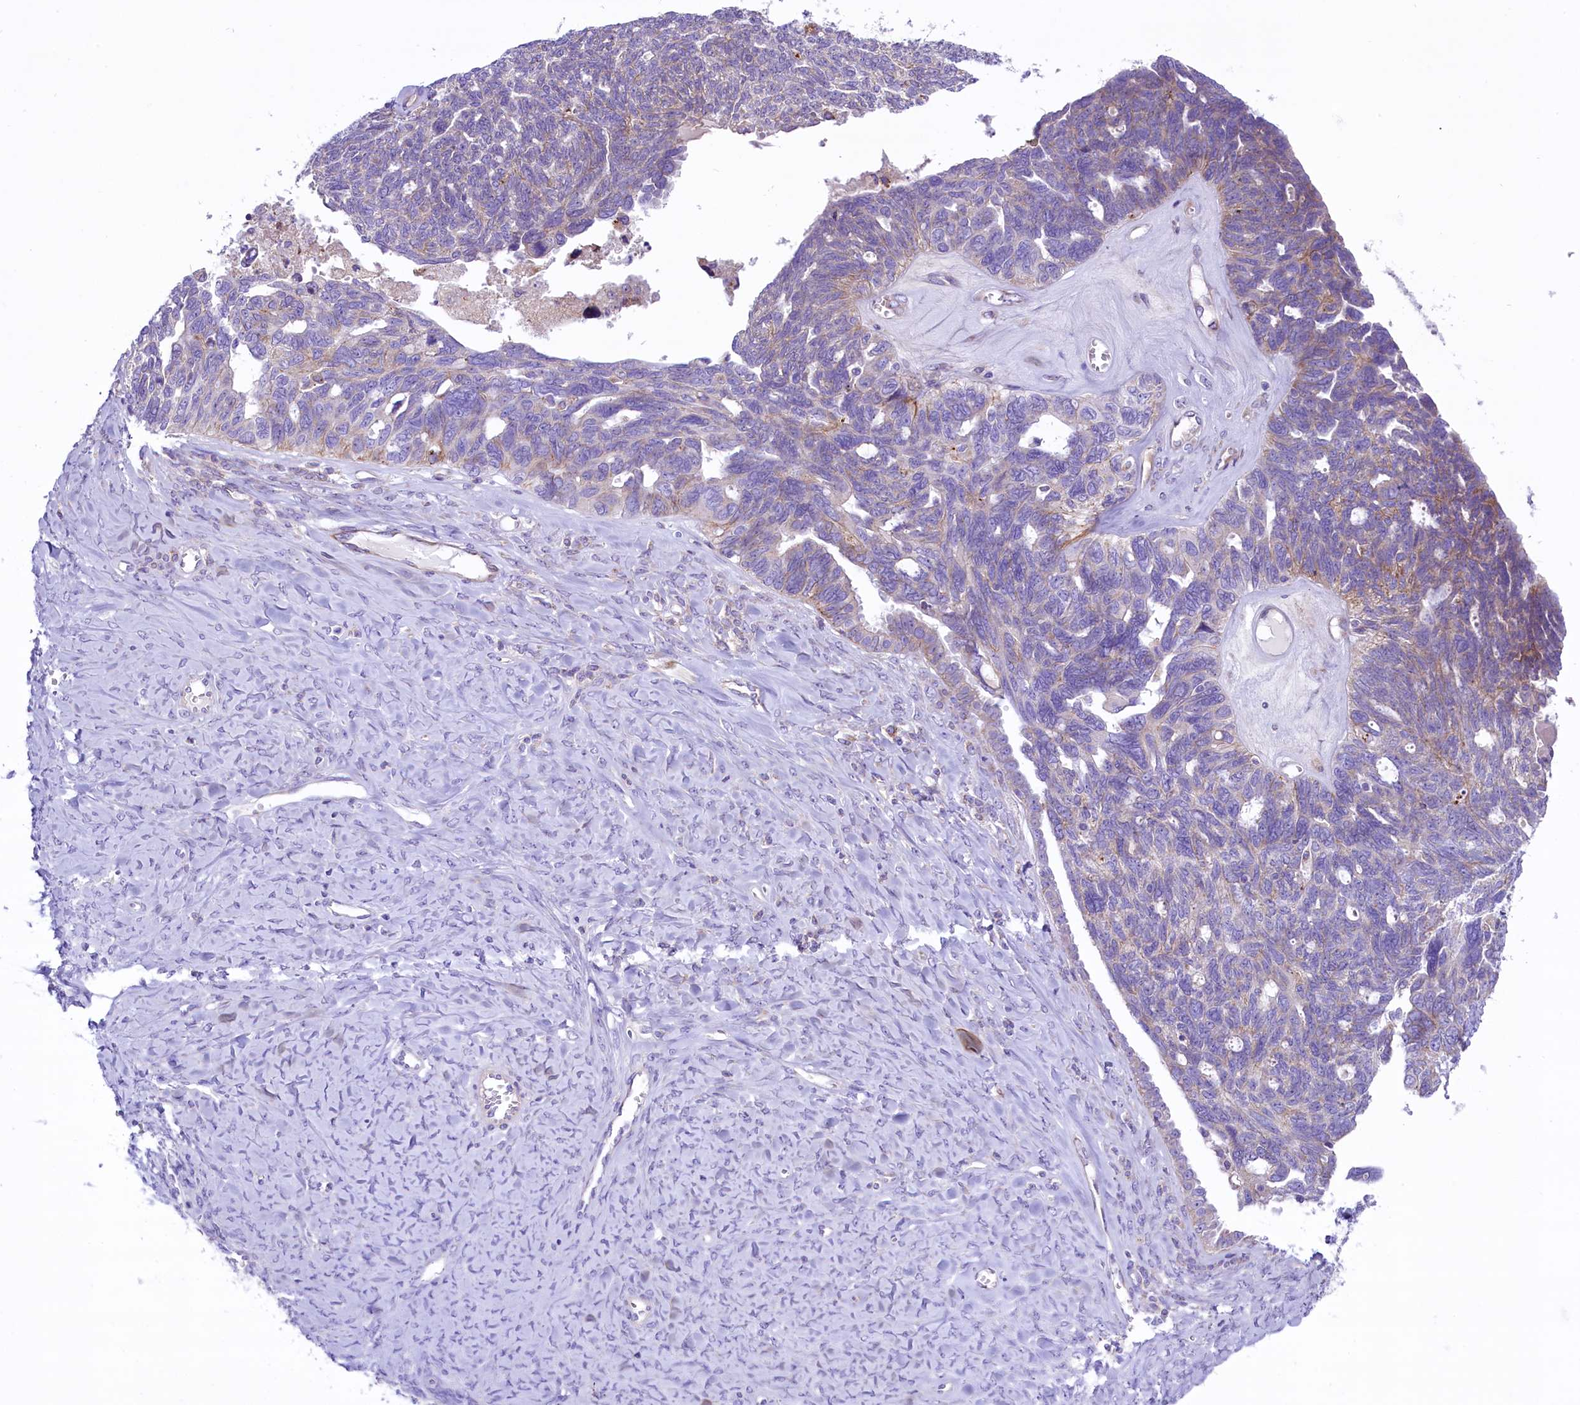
{"staining": {"intensity": "negative", "quantity": "none", "location": "none"}, "tissue": "ovarian cancer", "cell_type": "Tumor cells", "image_type": "cancer", "snomed": [{"axis": "morphology", "description": "Cystadenocarcinoma, serous, NOS"}, {"axis": "topography", "description": "Ovary"}], "caption": "Human ovarian cancer (serous cystadenocarcinoma) stained for a protein using immunohistochemistry shows no expression in tumor cells.", "gene": "PTPRU", "patient": {"sex": "female", "age": 79}}